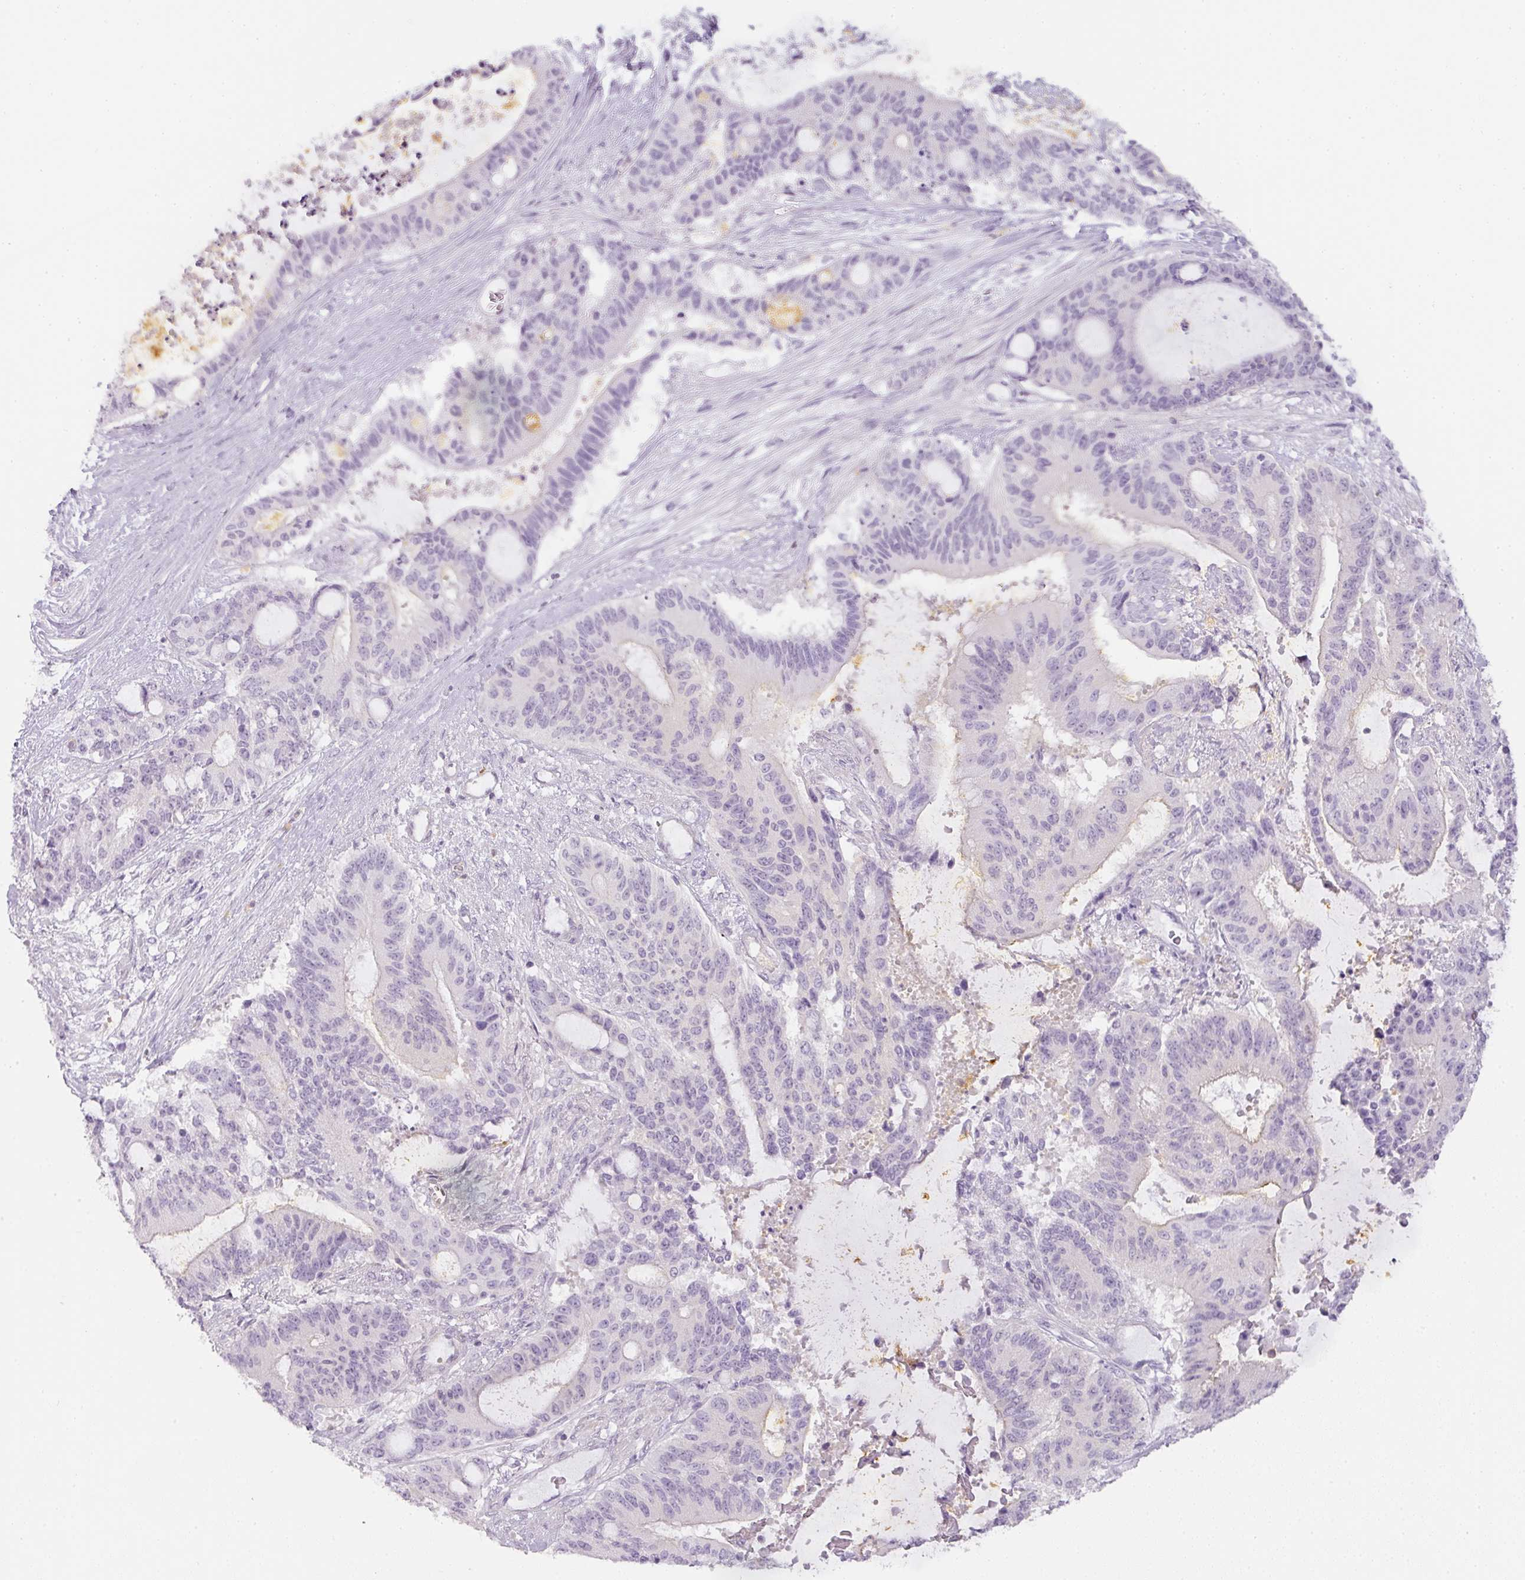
{"staining": {"intensity": "negative", "quantity": "none", "location": "none"}, "tissue": "liver cancer", "cell_type": "Tumor cells", "image_type": "cancer", "snomed": [{"axis": "morphology", "description": "Normal tissue, NOS"}, {"axis": "morphology", "description": "Cholangiocarcinoma"}, {"axis": "topography", "description": "Liver"}, {"axis": "topography", "description": "Peripheral nerve tissue"}], "caption": "Tumor cells are negative for brown protein staining in liver cancer (cholangiocarcinoma).", "gene": "TMEM42", "patient": {"sex": "female", "age": 73}}